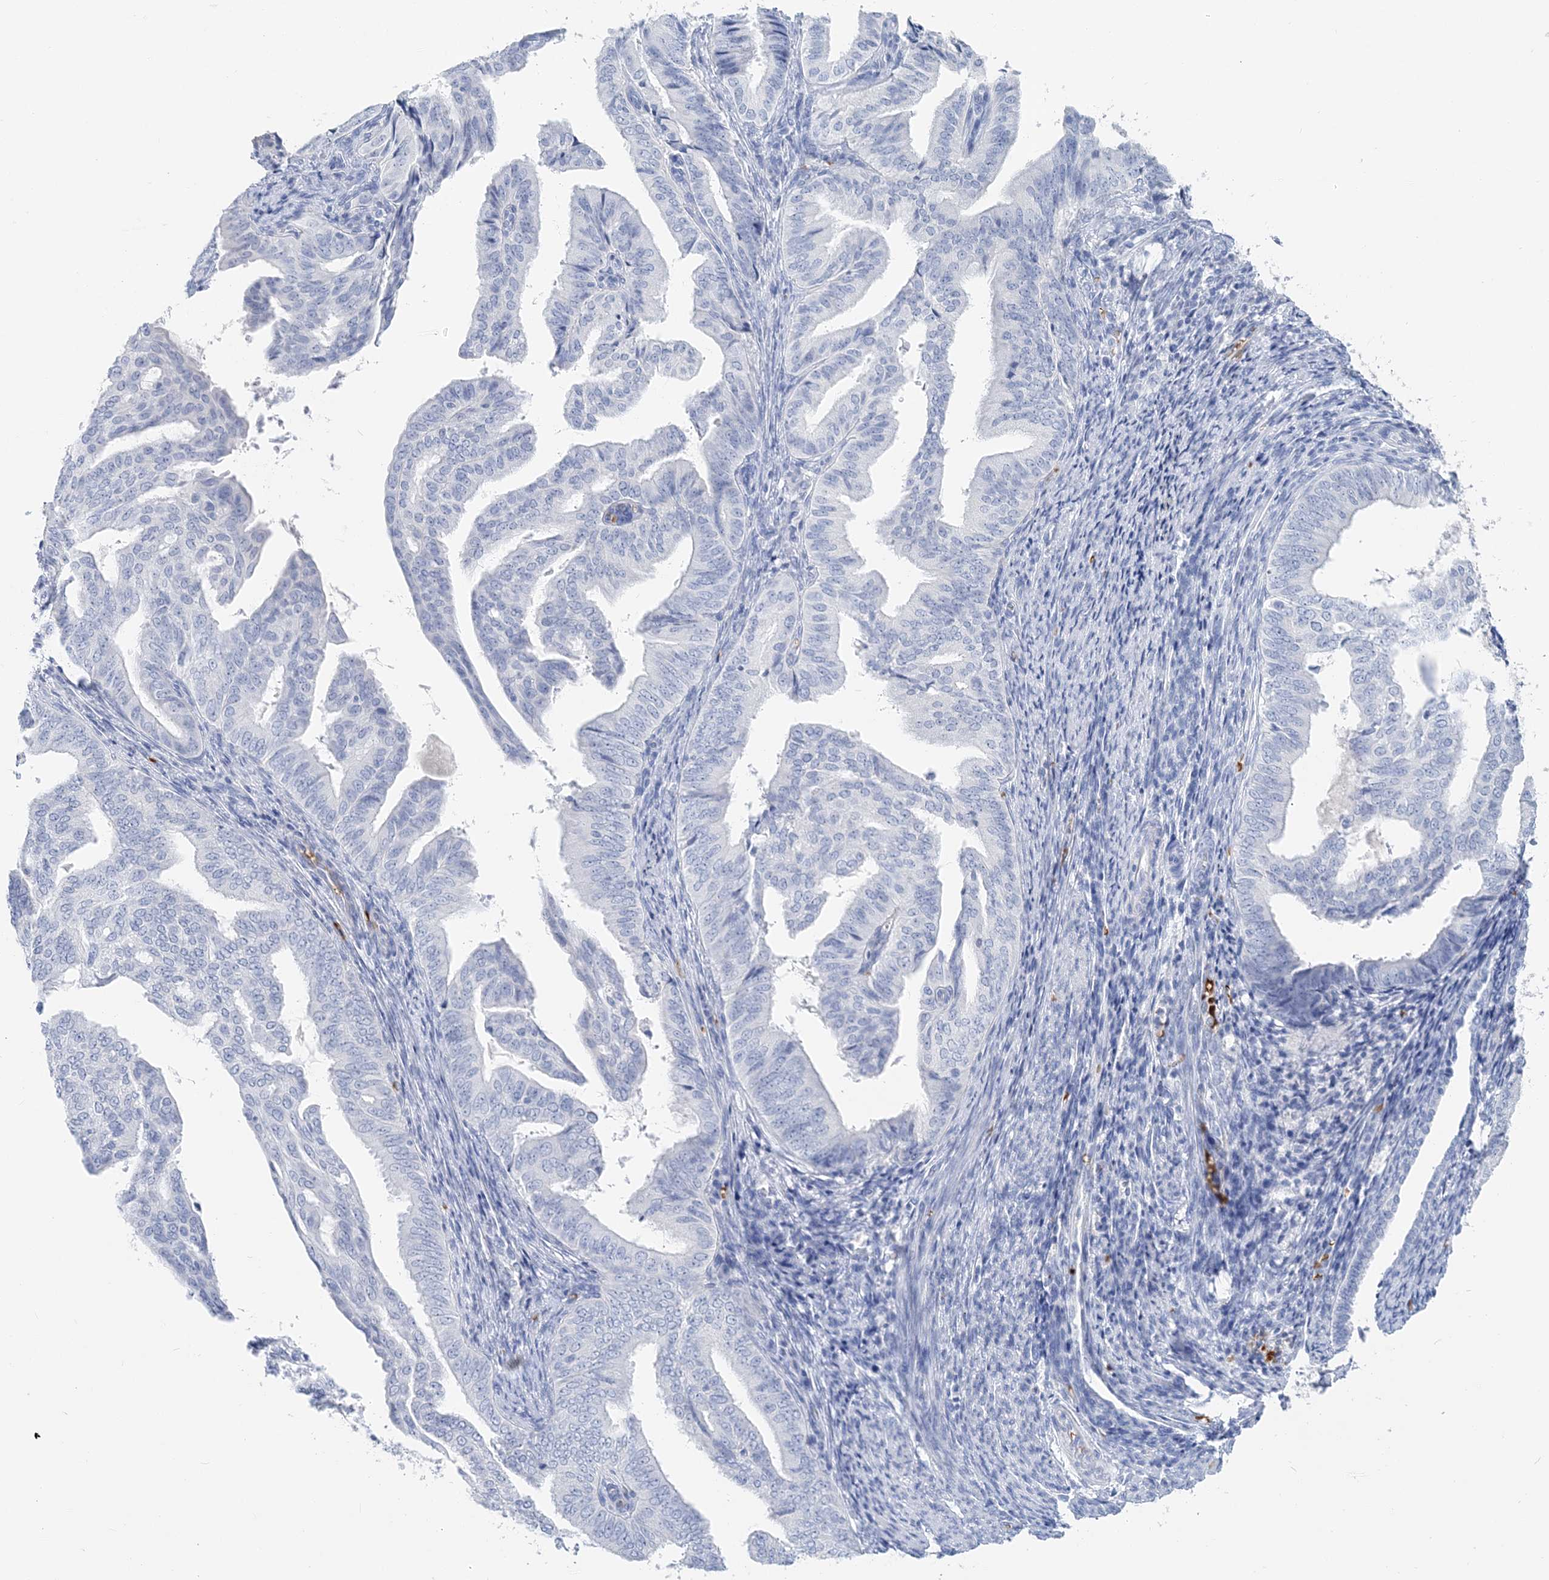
{"staining": {"intensity": "negative", "quantity": "none", "location": "none"}, "tissue": "endometrial cancer", "cell_type": "Tumor cells", "image_type": "cancer", "snomed": [{"axis": "morphology", "description": "Adenocarcinoma, NOS"}, {"axis": "topography", "description": "Endometrium"}], "caption": "Tumor cells show no significant protein expression in endometrial adenocarcinoma.", "gene": "HBA2", "patient": {"sex": "female", "age": 58}}